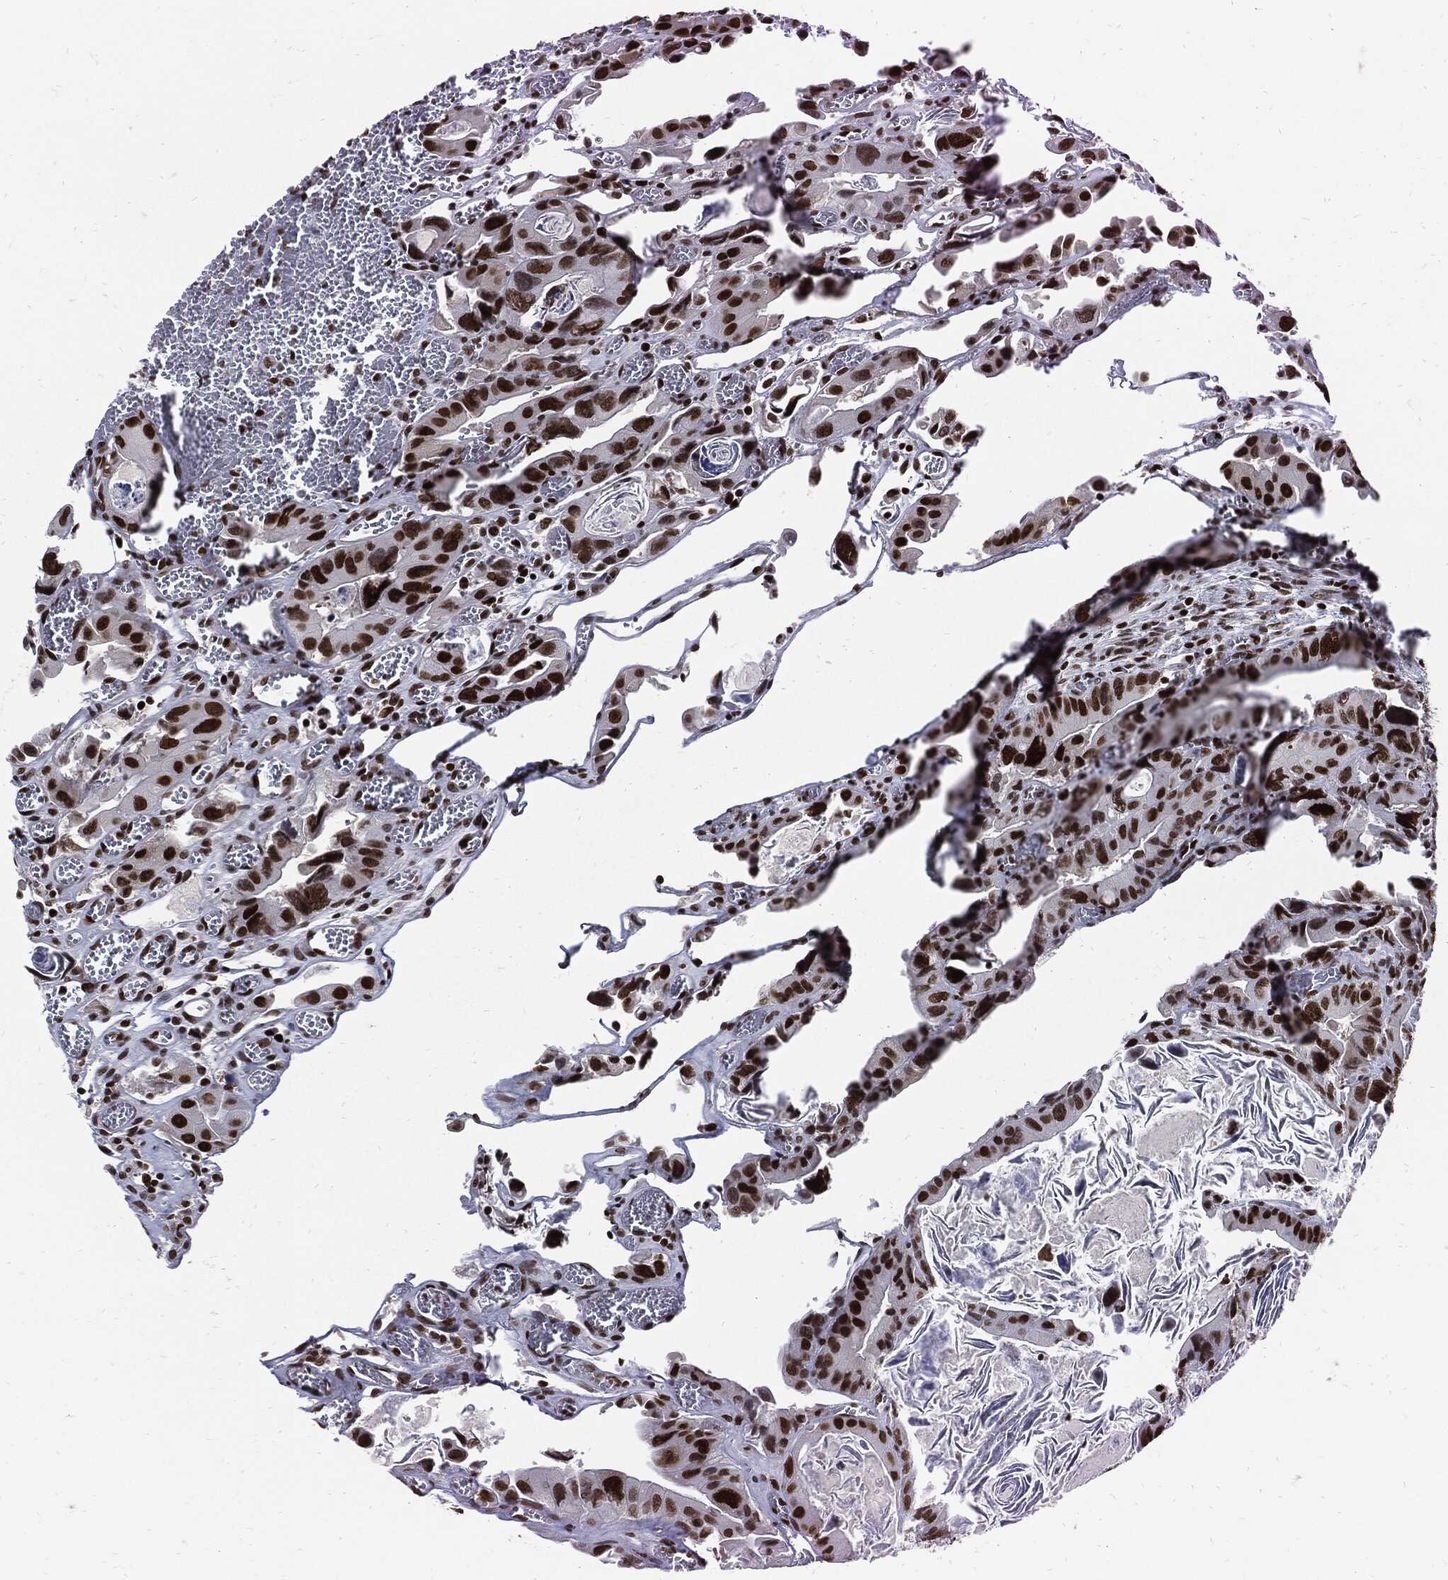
{"staining": {"intensity": "strong", "quantity": ">75%", "location": "nuclear"}, "tissue": "colorectal cancer", "cell_type": "Tumor cells", "image_type": "cancer", "snomed": [{"axis": "morphology", "description": "Adenocarcinoma, NOS"}, {"axis": "topography", "description": "Rectum"}], "caption": "Protein expression analysis of human colorectal cancer reveals strong nuclear positivity in approximately >75% of tumor cells. (IHC, brightfield microscopy, high magnification).", "gene": "TERF2", "patient": {"sex": "male", "age": 64}}